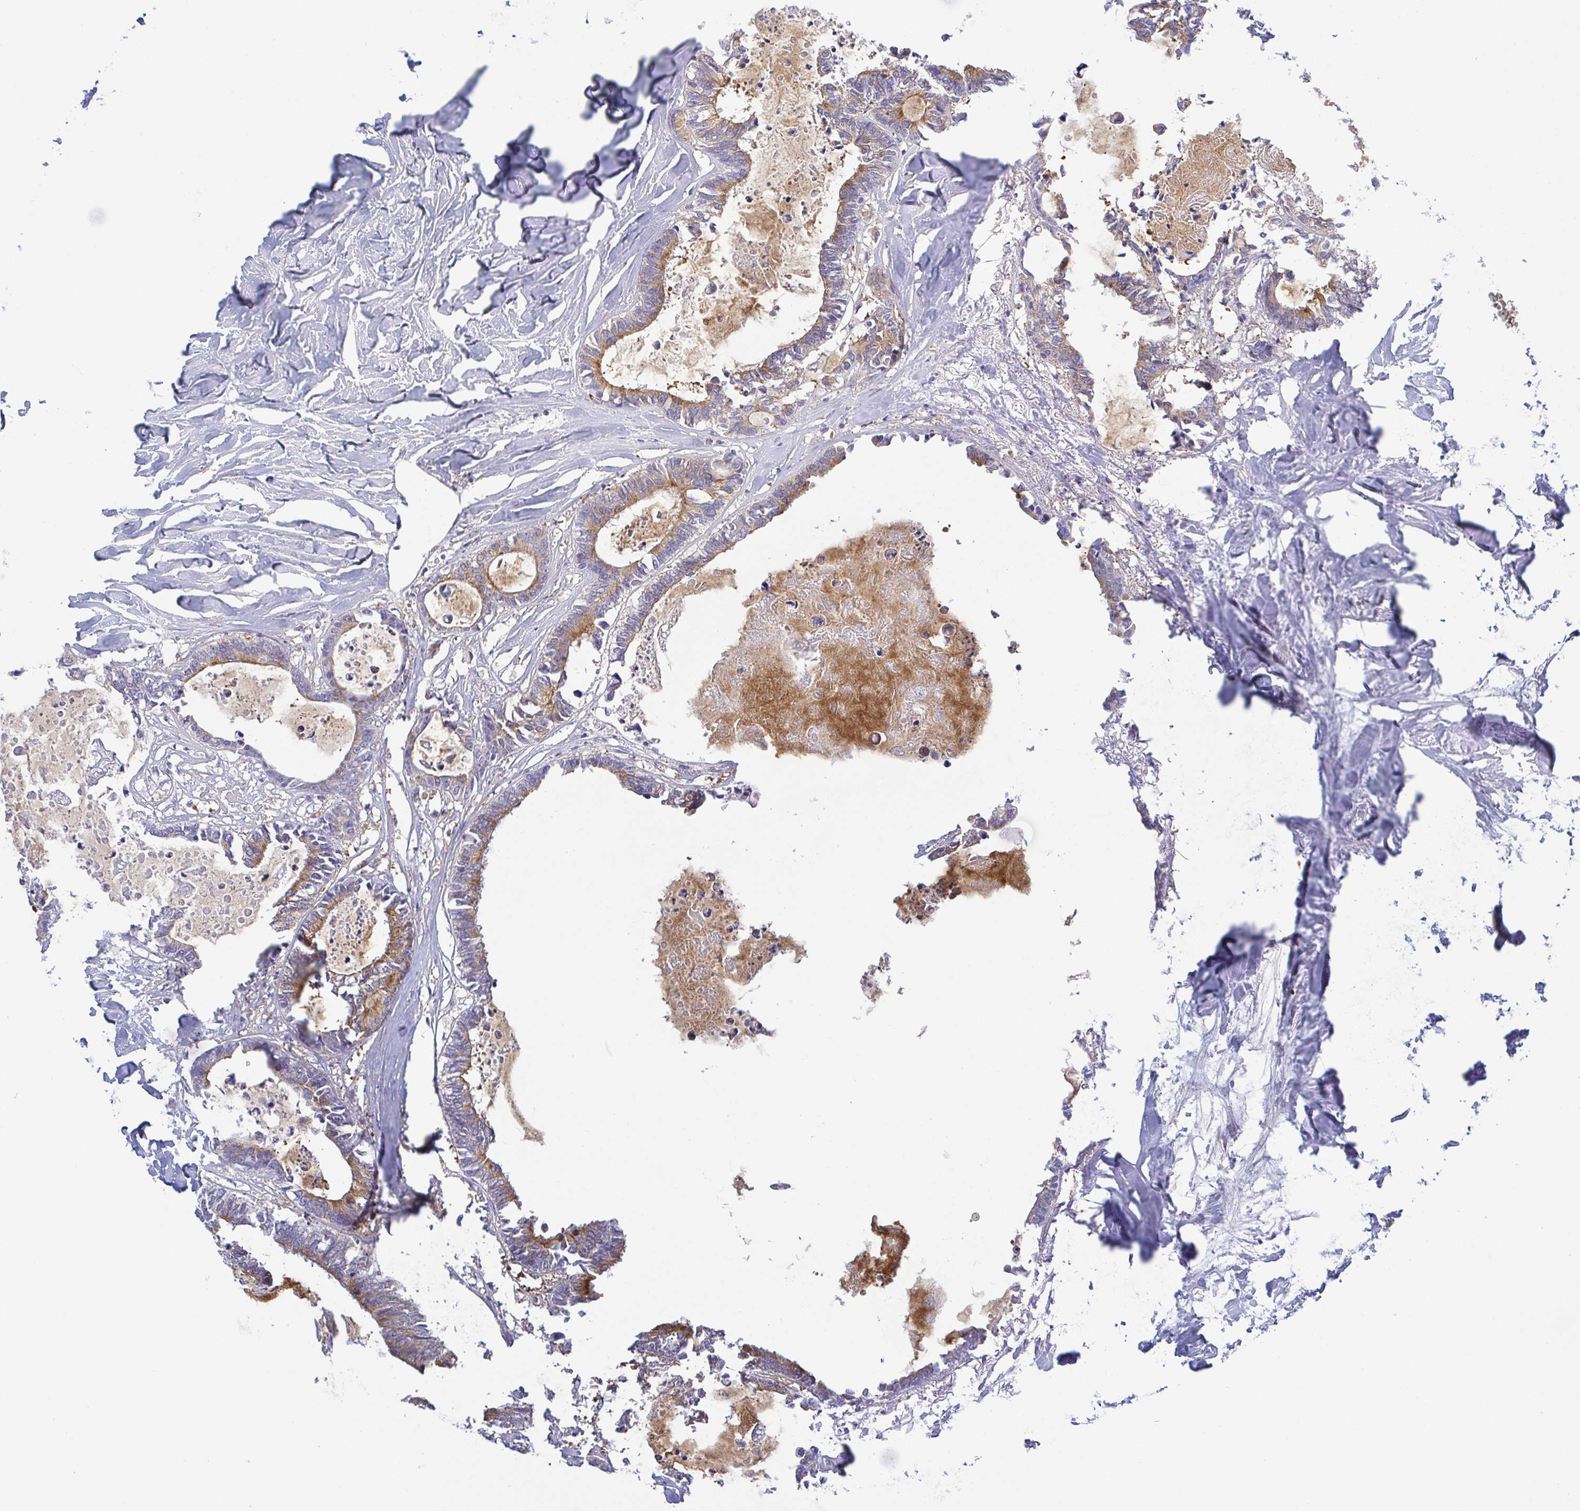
{"staining": {"intensity": "moderate", "quantity": "25%-75%", "location": "cytoplasmic/membranous"}, "tissue": "colorectal cancer", "cell_type": "Tumor cells", "image_type": "cancer", "snomed": [{"axis": "morphology", "description": "Adenocarcinoma, NOS"}, {"axis": "topography", "description": "Colon"}, {"axis": "topography", "description": "Rectum"}], "caption": "Tumor cells display medium levels of moderate cytoplasmic/membranous positivity in approximately 25%-75% of cells in colorectal adenocarcinoma.", "gene": "KIF5B", "patient": {"sex": "male", "age": 57}}